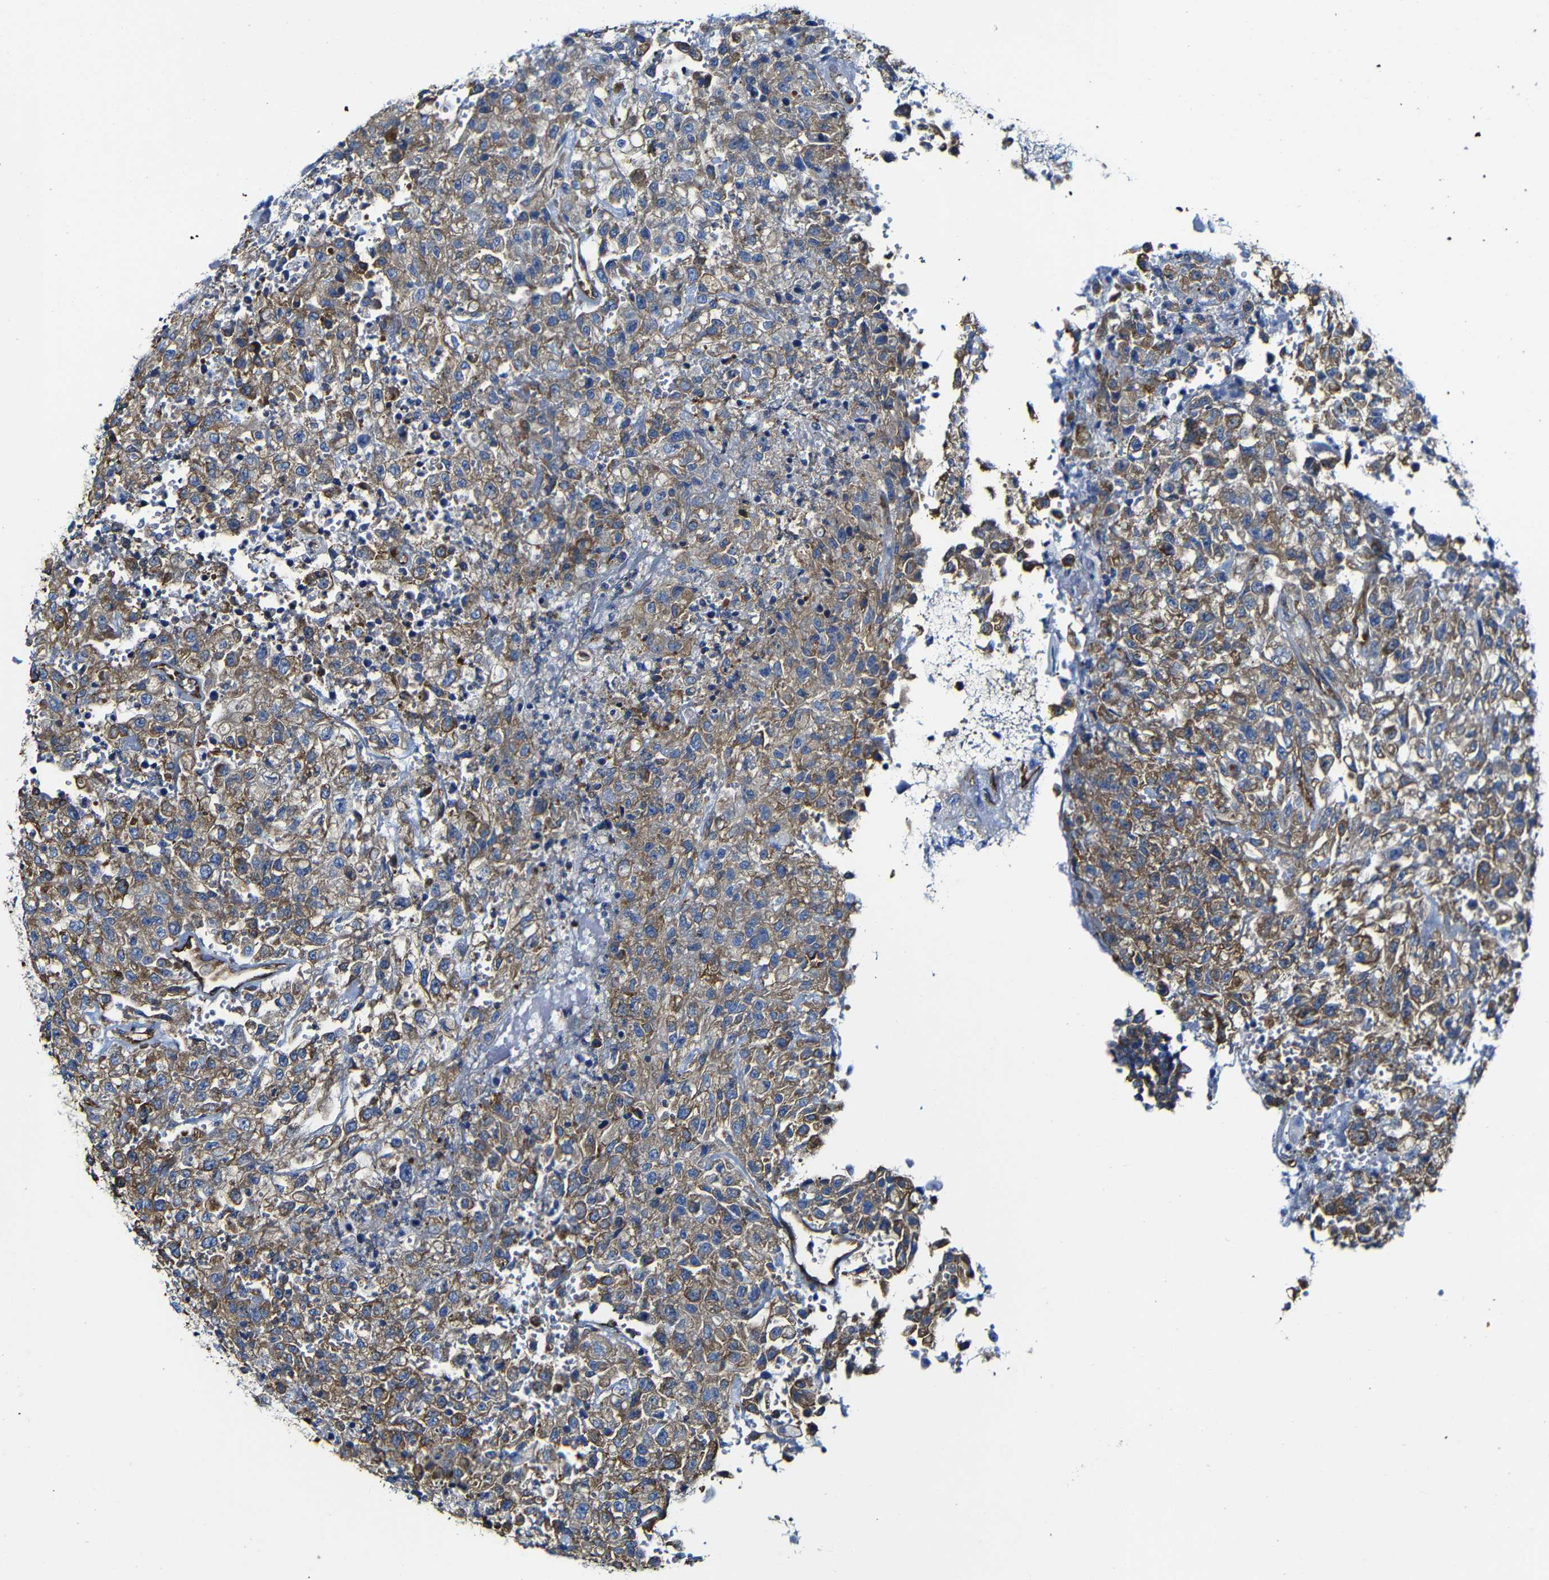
{"staining": {"intensity": "moderate", "quantity": ">75%", "location": "cytoplasmic/membranous"}, "tissue": "urothelial cancer", "cell_type": "Tumor cells", "image_type": "cancer", "snomed": [{"axis": "morphology", "description": "Urothelial carcinoma, High grade"}, {"axis": "topography", "description": "Urinary bladder"}], "caption": "There is medium levels of moderate cytoplasmic/membranous expression in tumor cells of urothelial cancer, as demonstrated by immunohistochemical staining (brown color).", "gene": "MSN", "patient": {"sex": "male", "age": 46}}